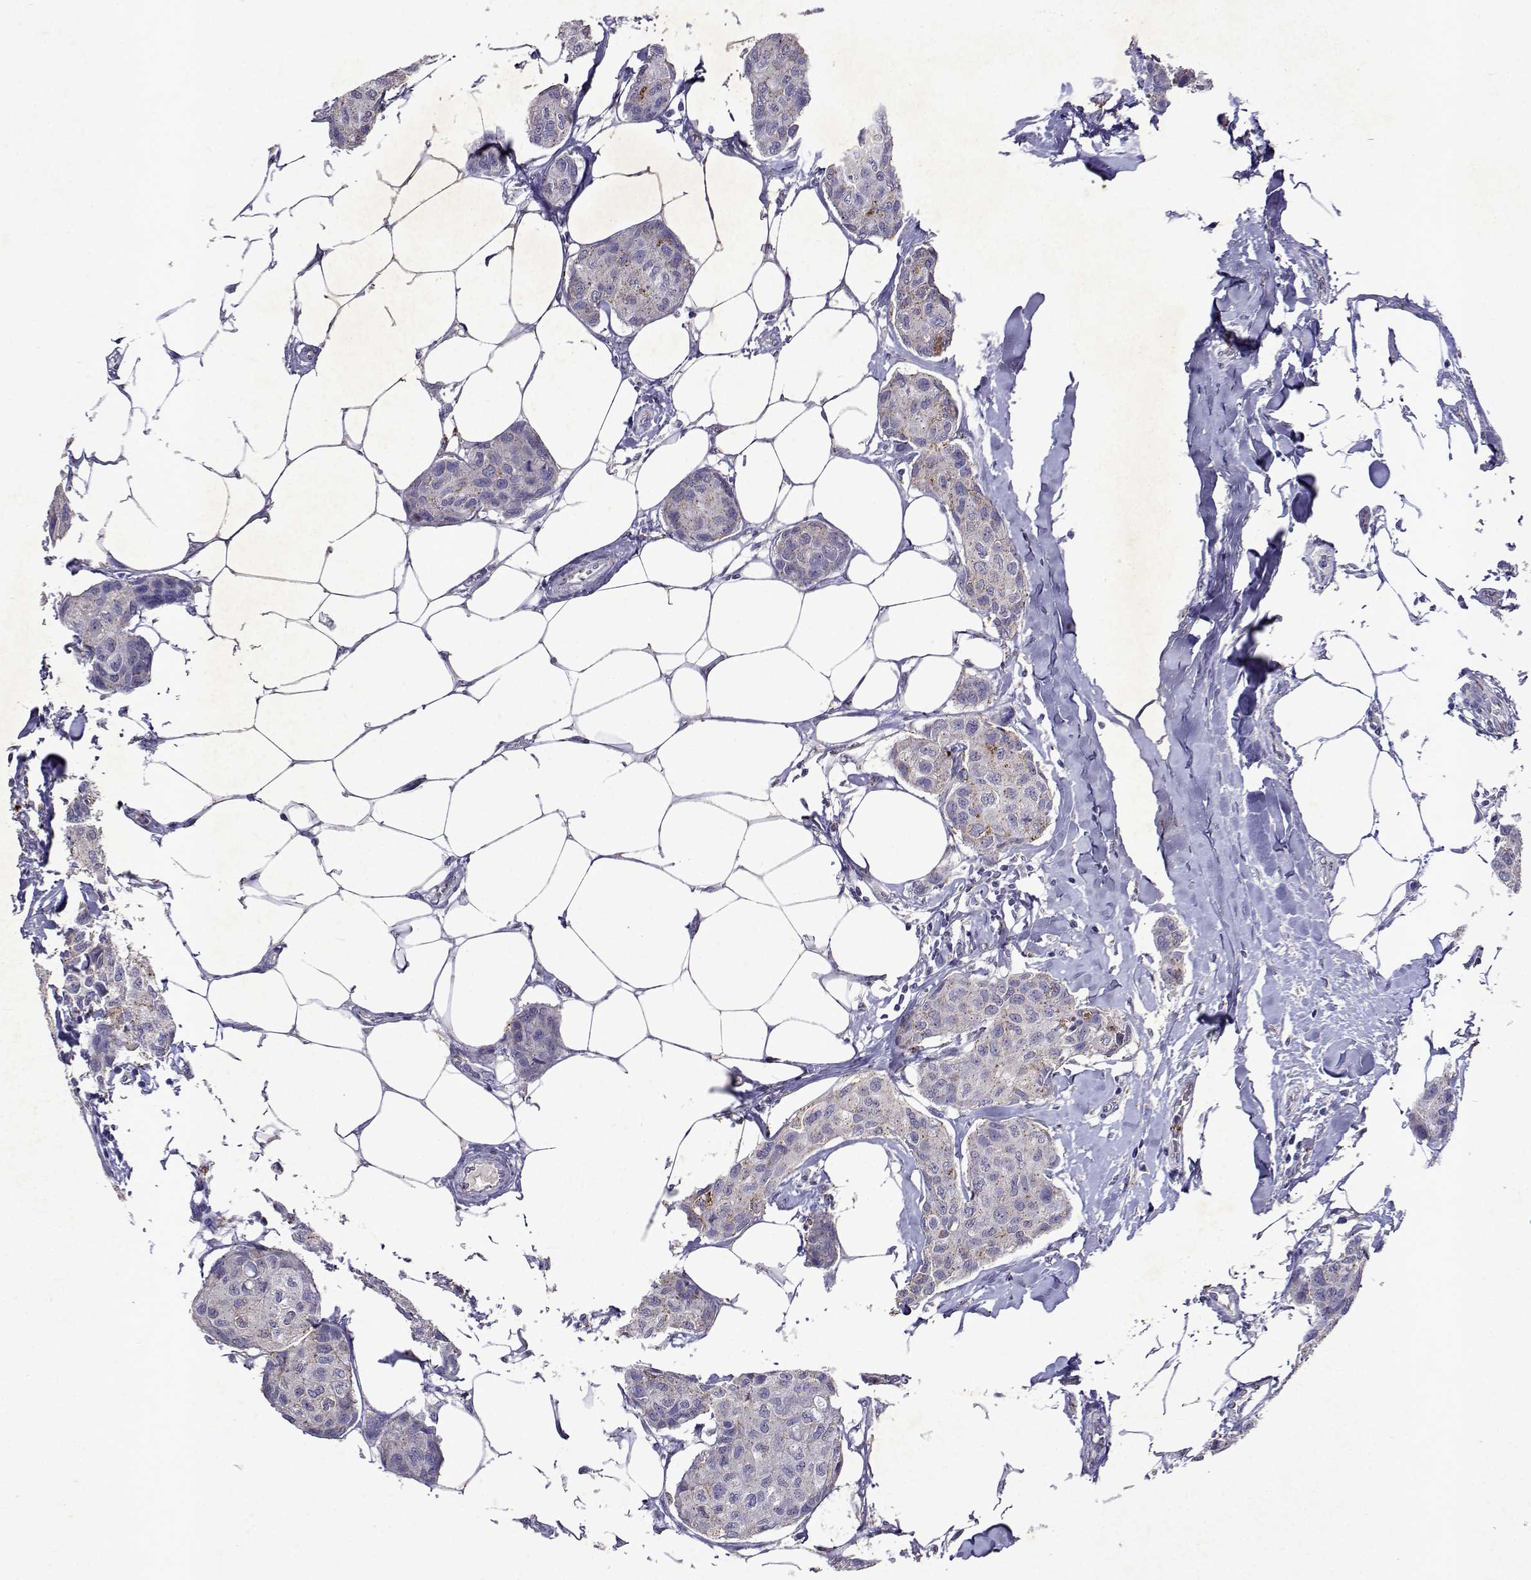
{"staining": {"intensity": "weak", "quantity": "<25%", "location": "cytoplasmic/membranous"}, "tissue": "breast cancer", "cell_type": "Tumor cells", "image_type": "cancer", "snomed": [{"axis": "morphology", "description": "Duct carcinoma"}, {"axis": "topography", "description": "Breast"}], "caption": "An immunohistochemistry photomicrograph of breast cancer is shown. There is no staining in tumor cells of breast cancer.", "gene": "DUSP28", "patient": {"sex": "female", "age": 80}}